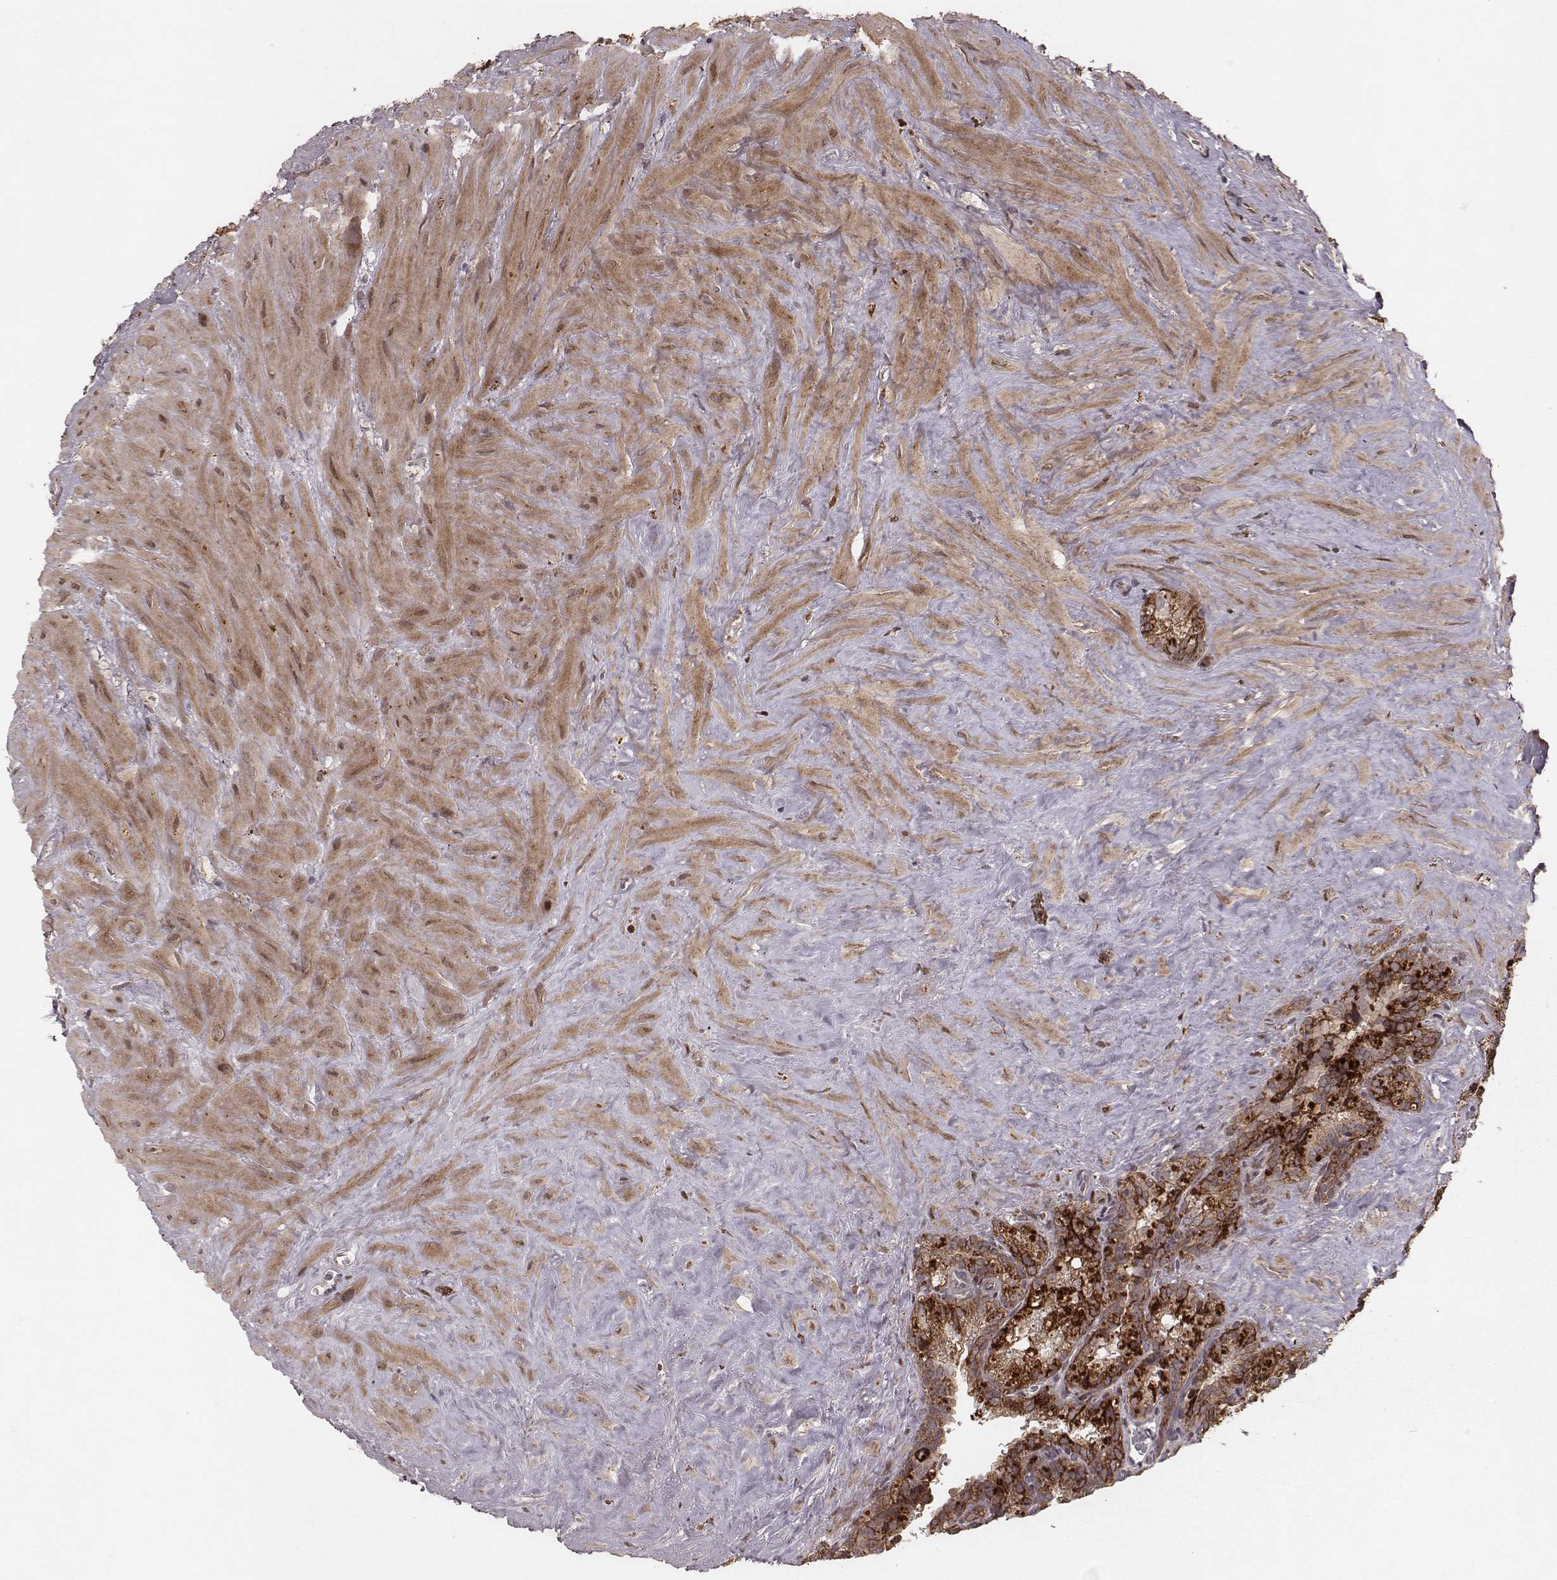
{"staining": {"intensity": "moderate", "quantity": ">75%", "location": "cytoplasmic/membranous"}, "tissue": "seminal vesicle", "cell_type": "Glandular cells", "image_type": "normal", "snomed": [{"axis": "morphology", "description": "Normal tissue, NOS"}, {"axis": "topography", "description": "Prostate"}, {"axis": "topography", "description": "Seminal veicle"}], "caption": "Protein staining of benign seminal vesicle exhibits moderate cytoplasmic/membranous expression in approximately >75% of glandular cells.", "gene": "NDUFA7", "patient": {"sex": "male", "age": 71}}